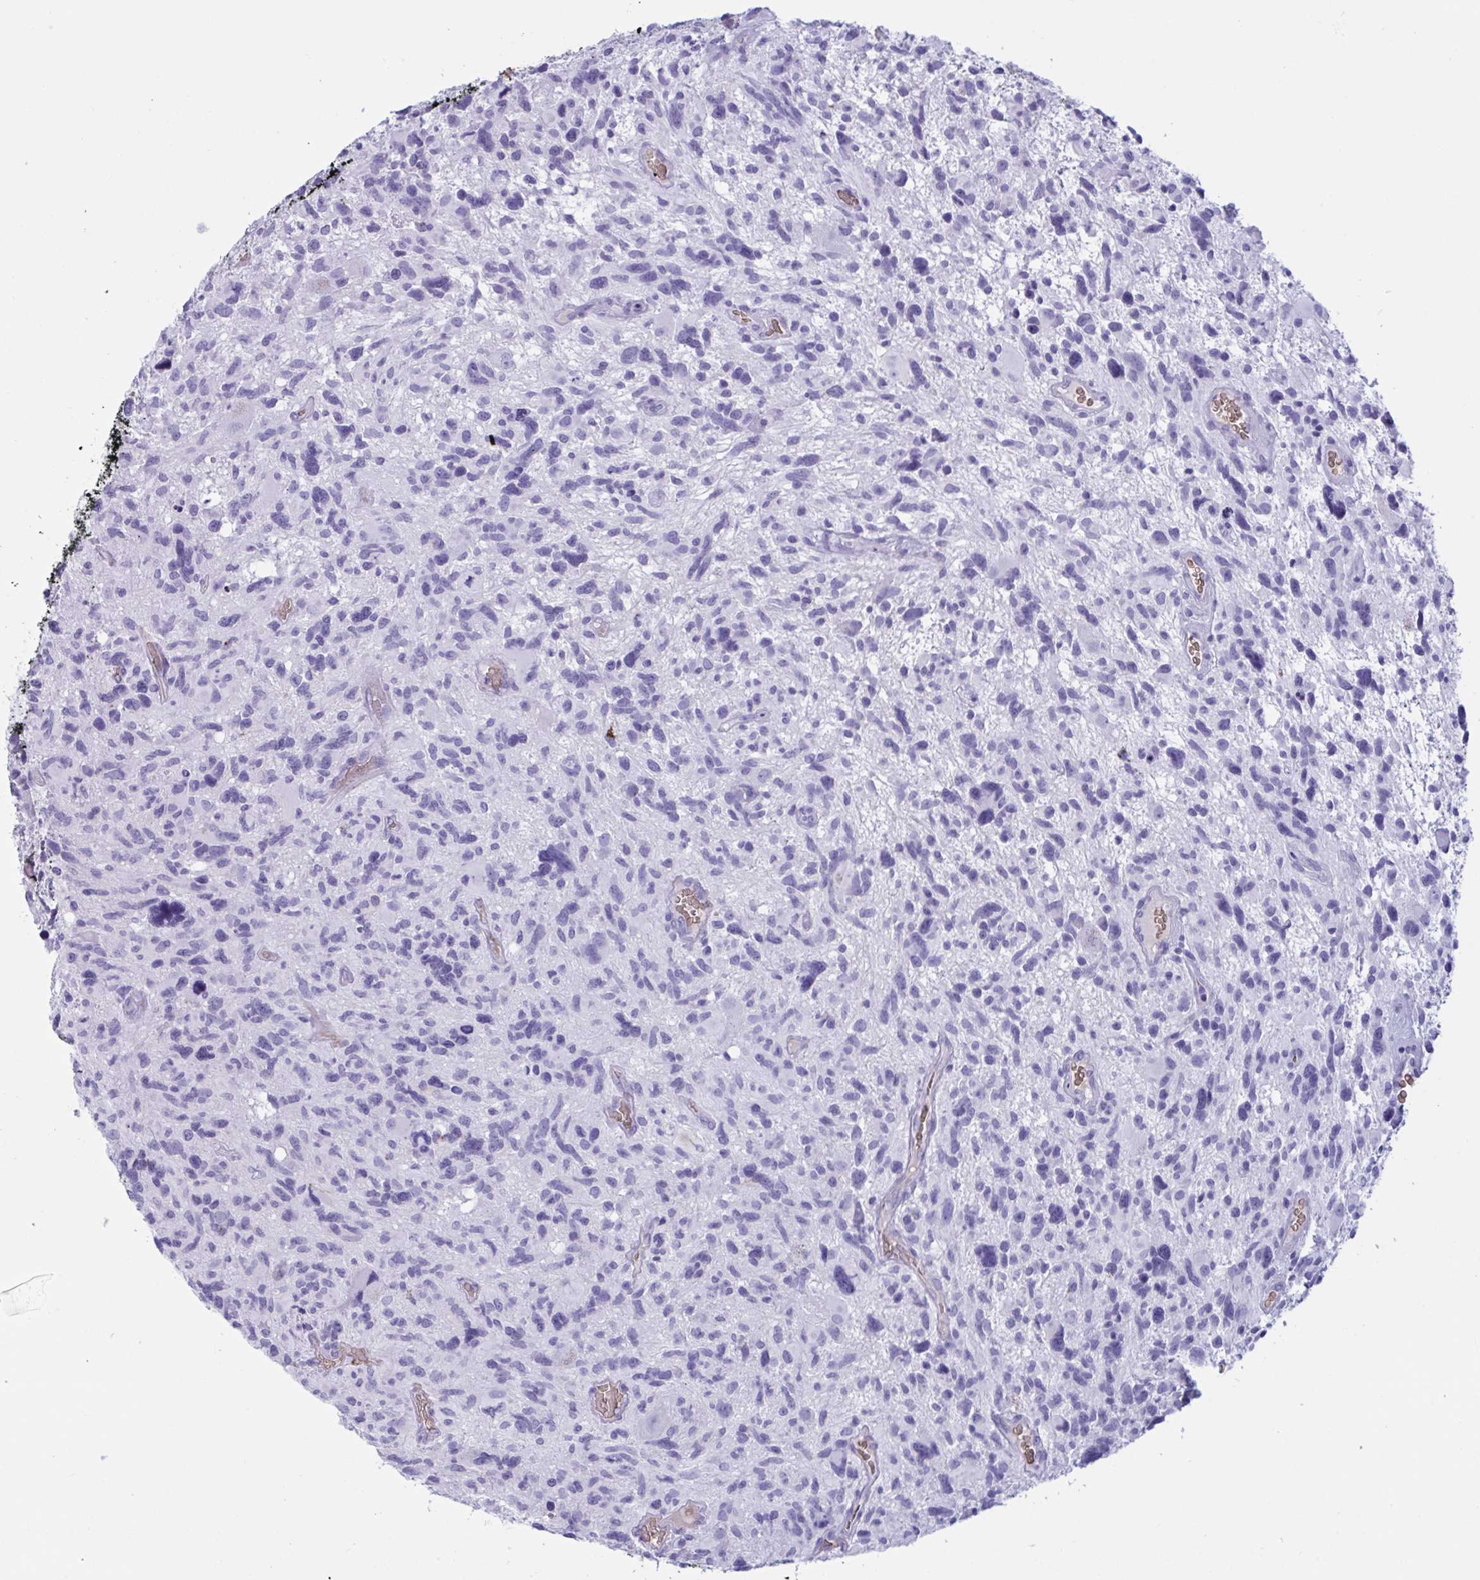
{"staining": {"intensity": "negative", "quantity": "none", "location": "none"}, "tissue": "glioma", "cell_type": "Tumor cells", "image_type": "cancer", "snomed": [{"axis": "morphology", "description": "Glioma, malignant, High grade"}, {"axis": "topography", "description": "Brain"}], "caption": "Tumor cells show no significant protein staining in glioma.", "gene": "SLC2A1", "patient": {"sex": "male", "age": 49}}